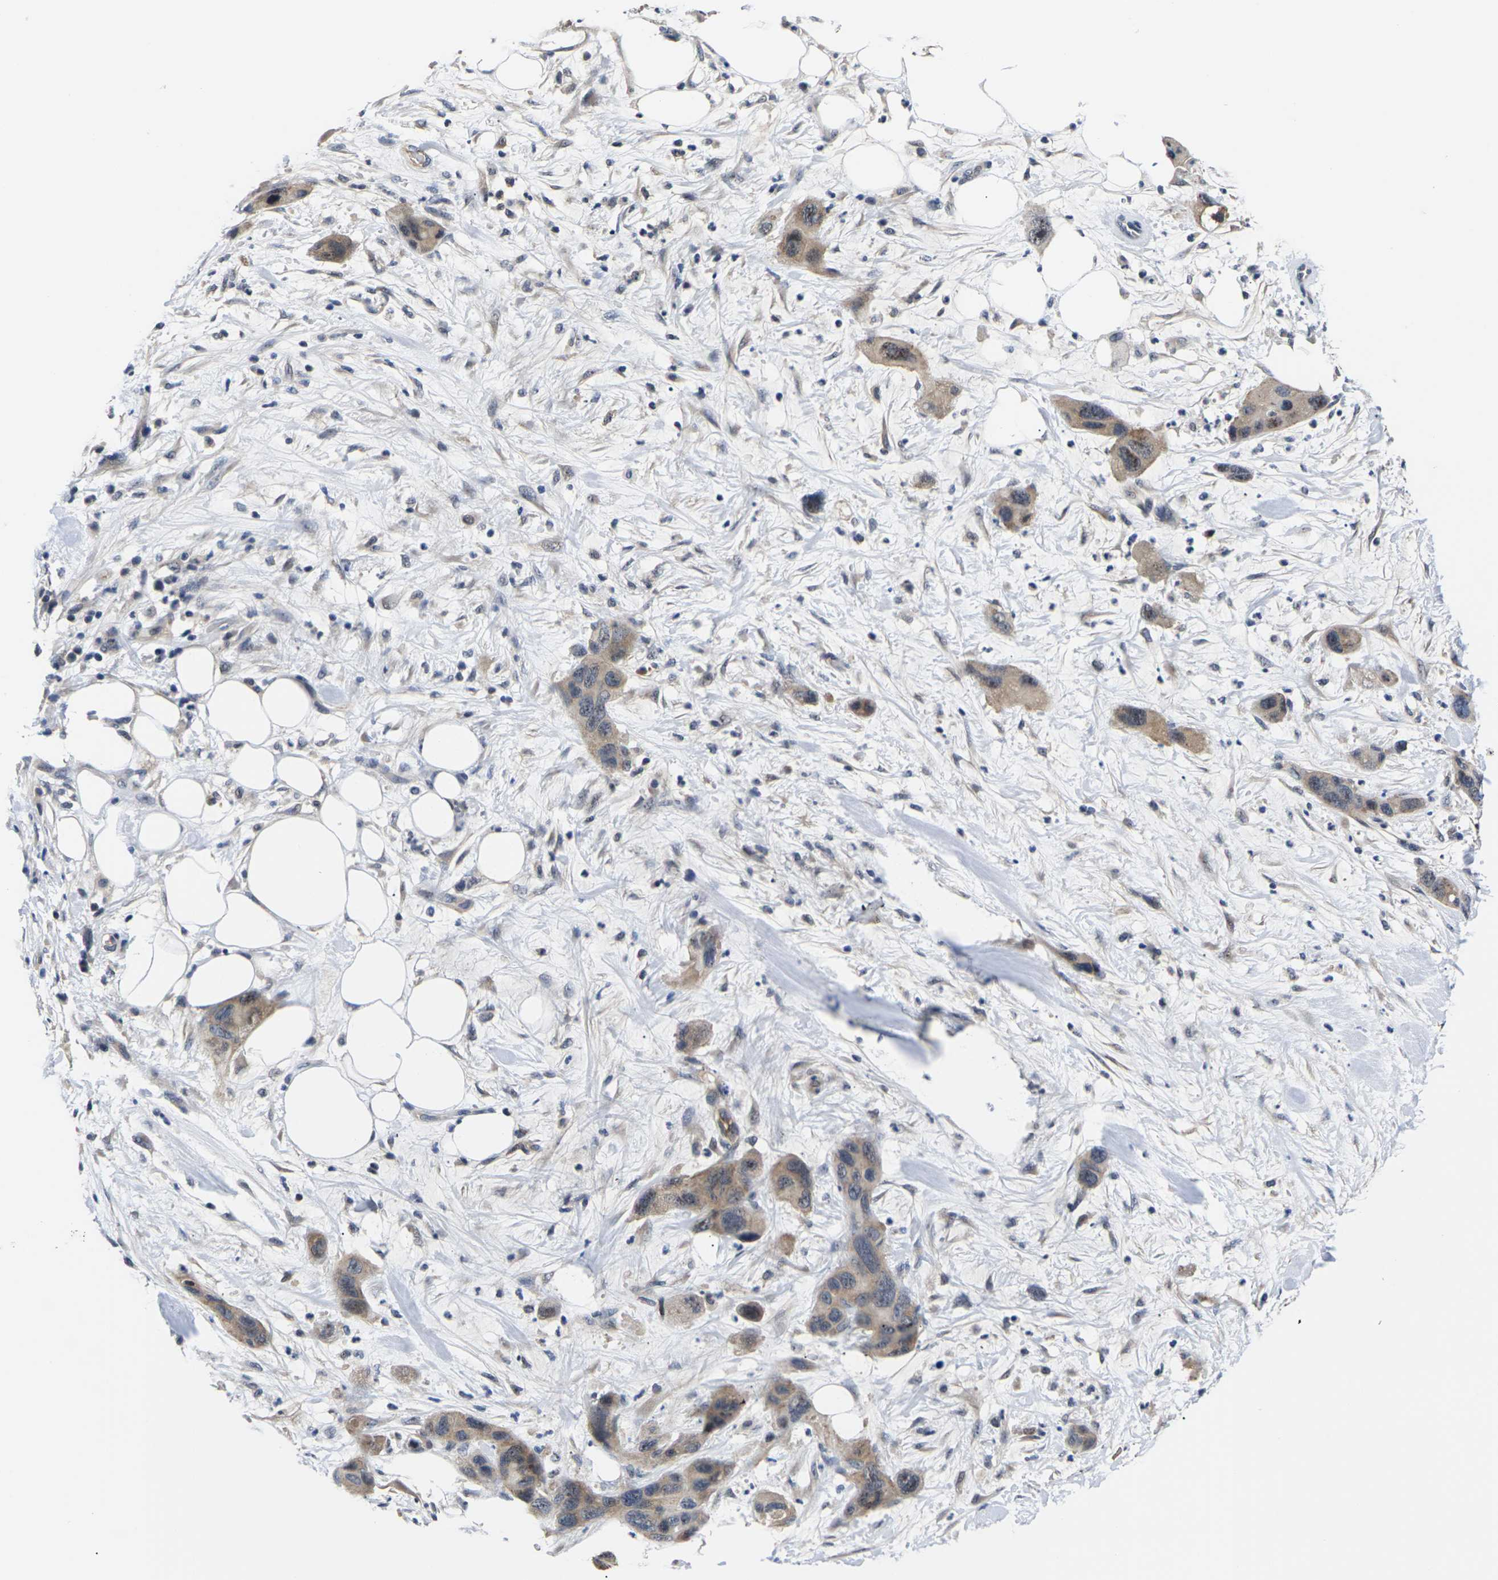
{"staining": {"intensity": "moderate", "quantity": ">75%", "location": "cytoplasmic/membranous"}, "tissue": "pancreatic cancer", "cell_type": "Tumor cells", "image_type": "cancer", "snomed": [{"axis": "morphology", "description": "Adenocarcinoma, NOS"}, {"axis": "topography", "description": "Pancreas"}], "caption": "DAB immunohistochemical staining of adenocarcinoma (pancreatic) reveals moderate cytoplasmic/membranous protein expression in about >75% of tumor cells. (brown staining indicates protein expression, while blue staining denotes nuclei).", "gene": "ST6GAL2", "patient": {"sex": "female", "age": 71}}